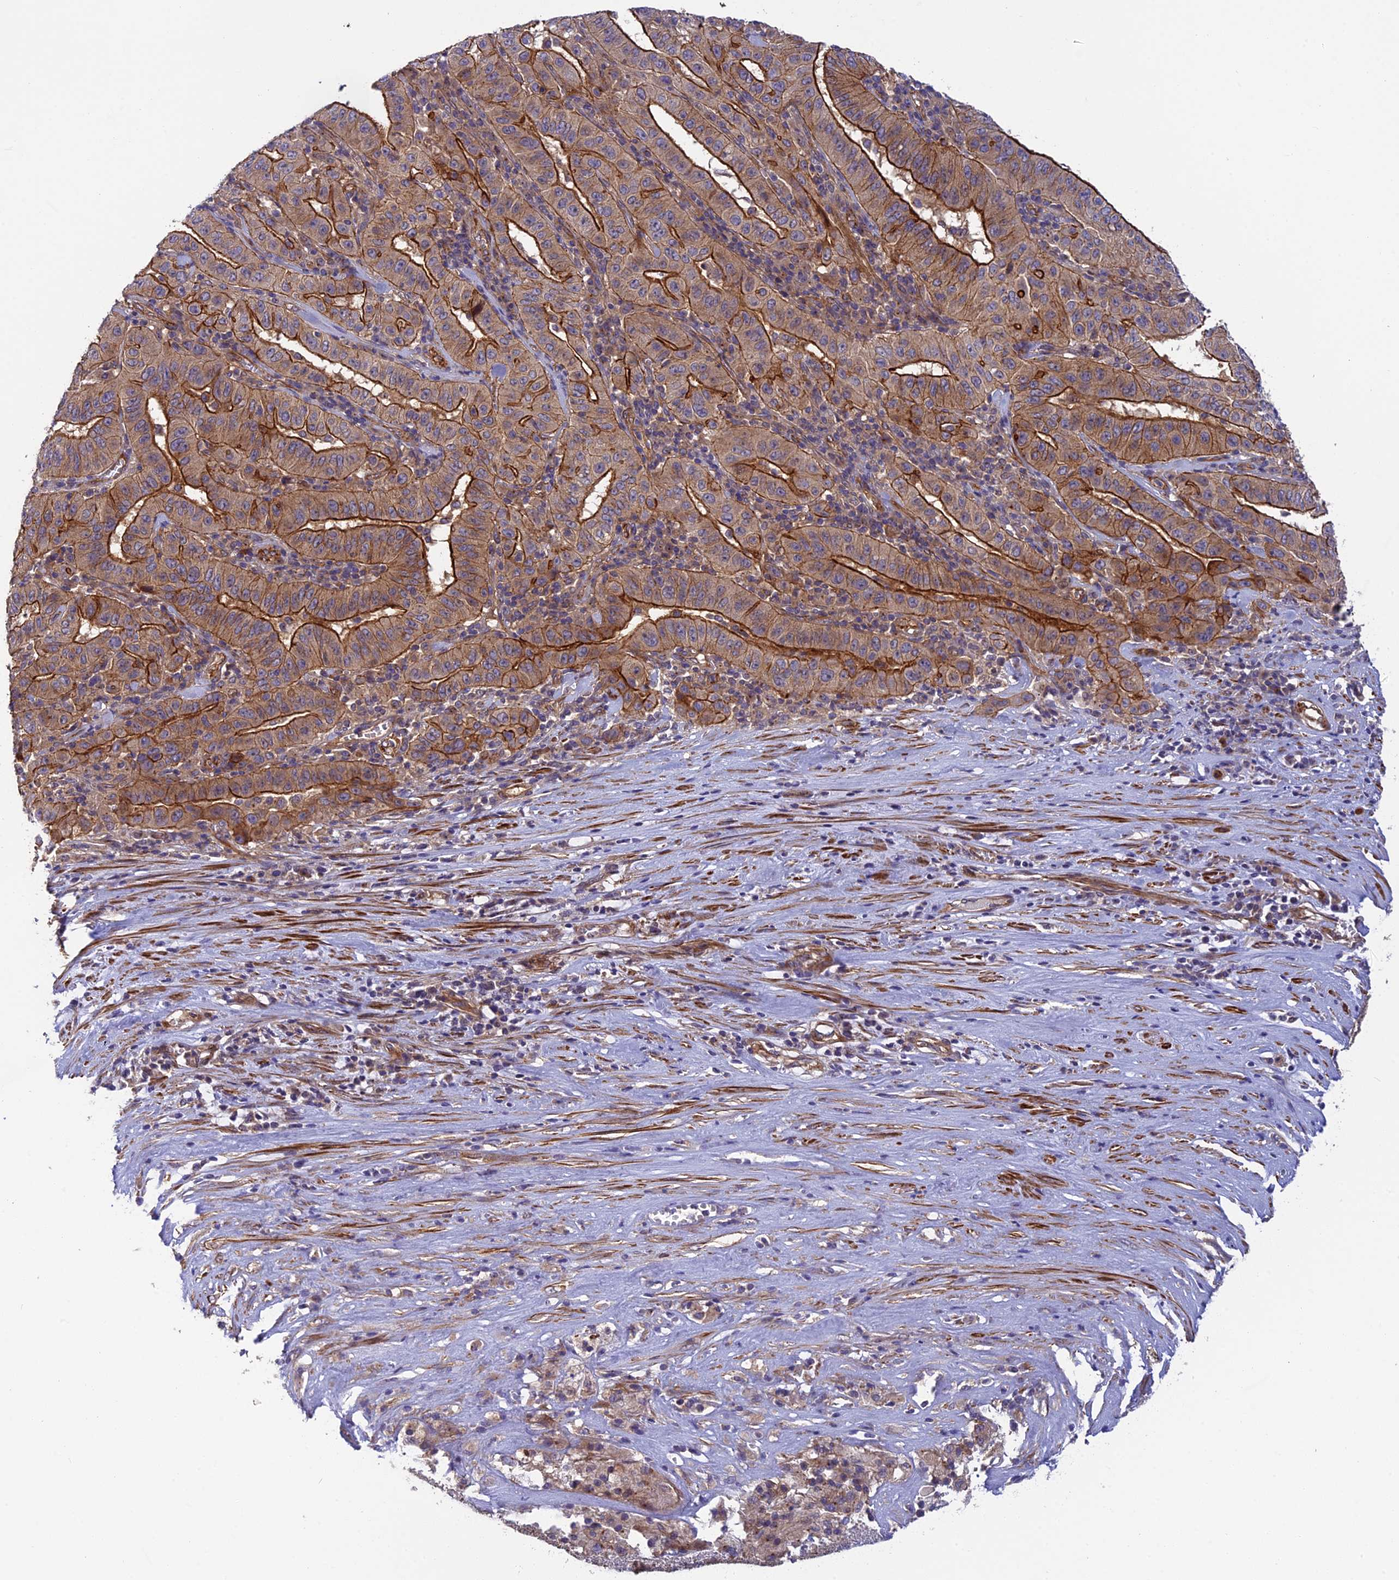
{"staining": {"intensity": "strong", "quantity": ">75%", "location": "cytoplasmic/membranous"}, "tissue": "pancreatic cancer", "cell_type": "Tumor cells", "image_type": "cancer", "snomed": [{"axis": "morphology", "description": "Adenocarcinoma, NOS"}, {"axis": "topography", "description": "Pancreas"}], "caption": "Pancreatic cancer tissue demonstrates strong cytoplasmic/membranous positivity in about >75% of tumor cells, visualized by immunohistochemistry.", "gene": "ADAMTS15", "patient": {"sex": "male", "age": 63}}